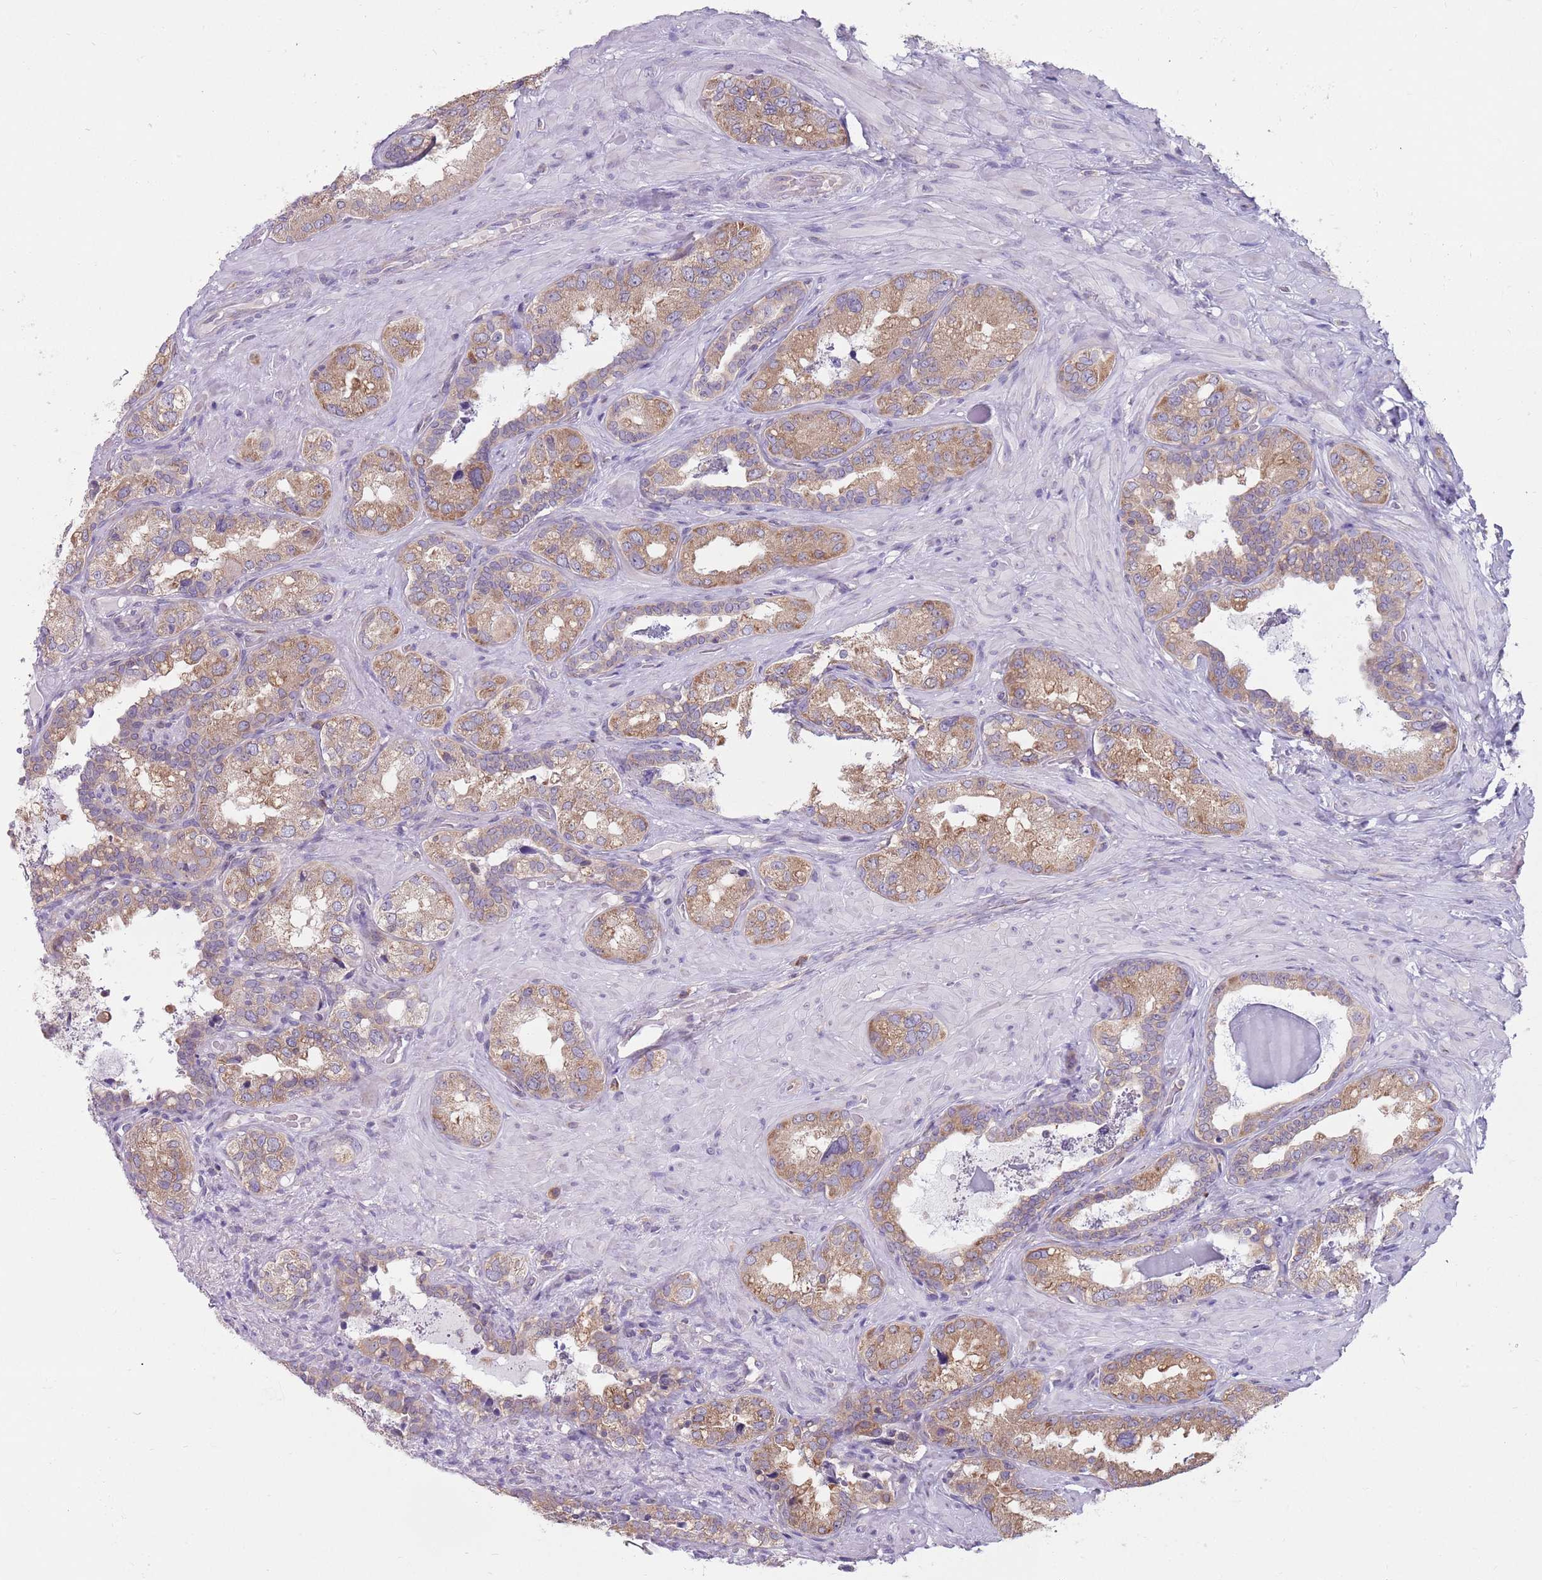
{"staining": {"intensity": "moderate", "quantity": ">75%", "location": "cytoplasmic/membranous"}, "tissue": "seminal vesicle", "cell_type": "Glandular cells", "image_type": "normal", "snomed": [{"axis": "morphology", "description": "Normal tissue, NOS"}, {"axis": "topography", "description": "Seminal veicle"}, {"axis": "topography", "description": "Peripheral nerve tissue"}], "caption": "A micrograph of seminal vesicle stained for a protein displays moderate cytoplasmic/membranous brown staining in glandular cells.", "gene": "RPL17", "patient": {"sex": "male", "age": 67}}